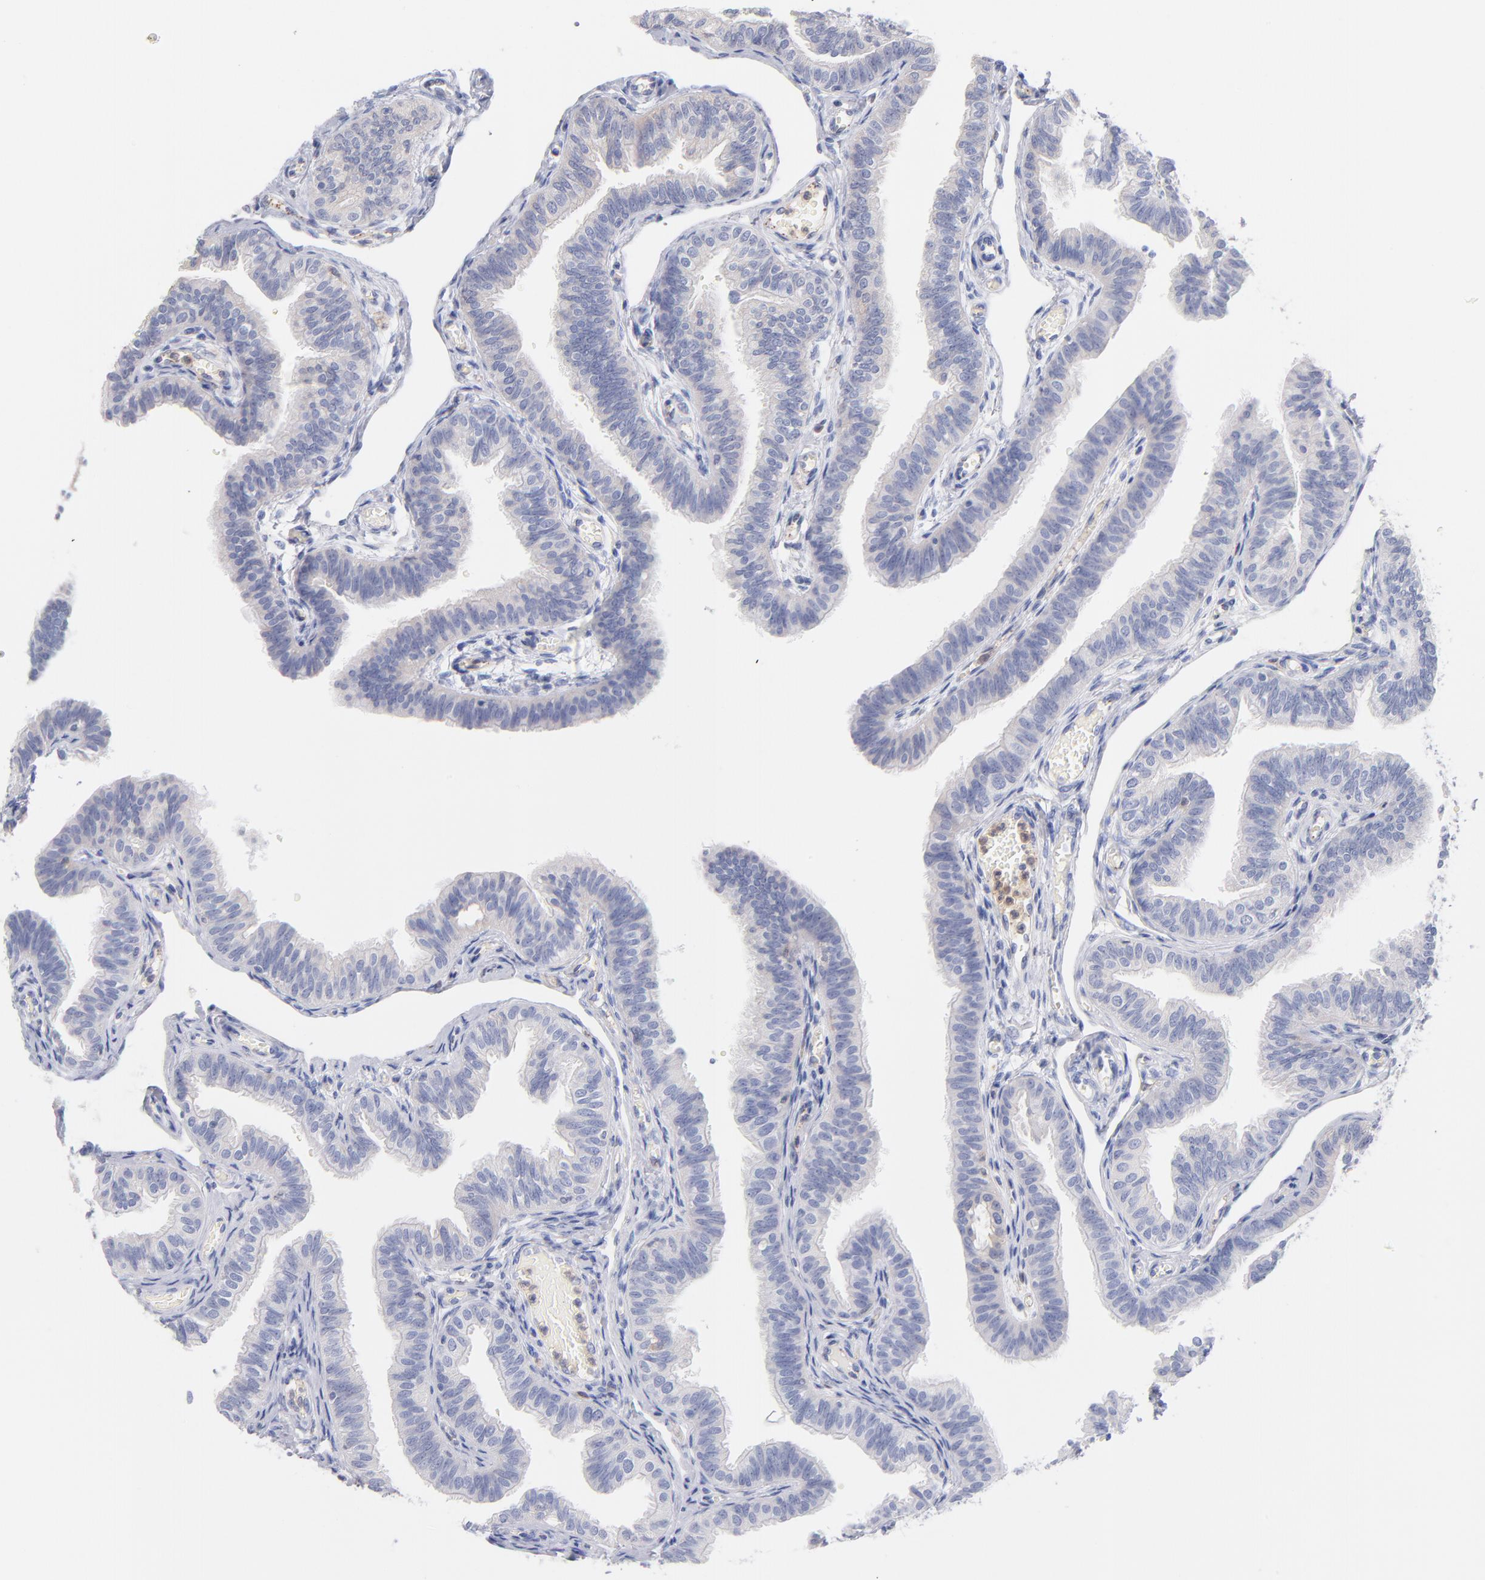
{"staining": {"intensity": "negative", "quantity": "none", "location": "none"}, "tissue": "fallopian tube", "cell_type": "Glandular cells", "image_type": "normal", "snomed": [{"axis": "morphology", "description": "Normal tissue, NOS"}, {"axis": "morphology", "description": "Dermoid, NOS"}, {"axis": "topography", "description": "Fallopian tube"}], "caption": "This is an IHC histopathology image of unremarkable fallopian tube. There is no positivity in glandular cells.", "gene": "BID", "patient": {"sex": "female", "age": 33}}